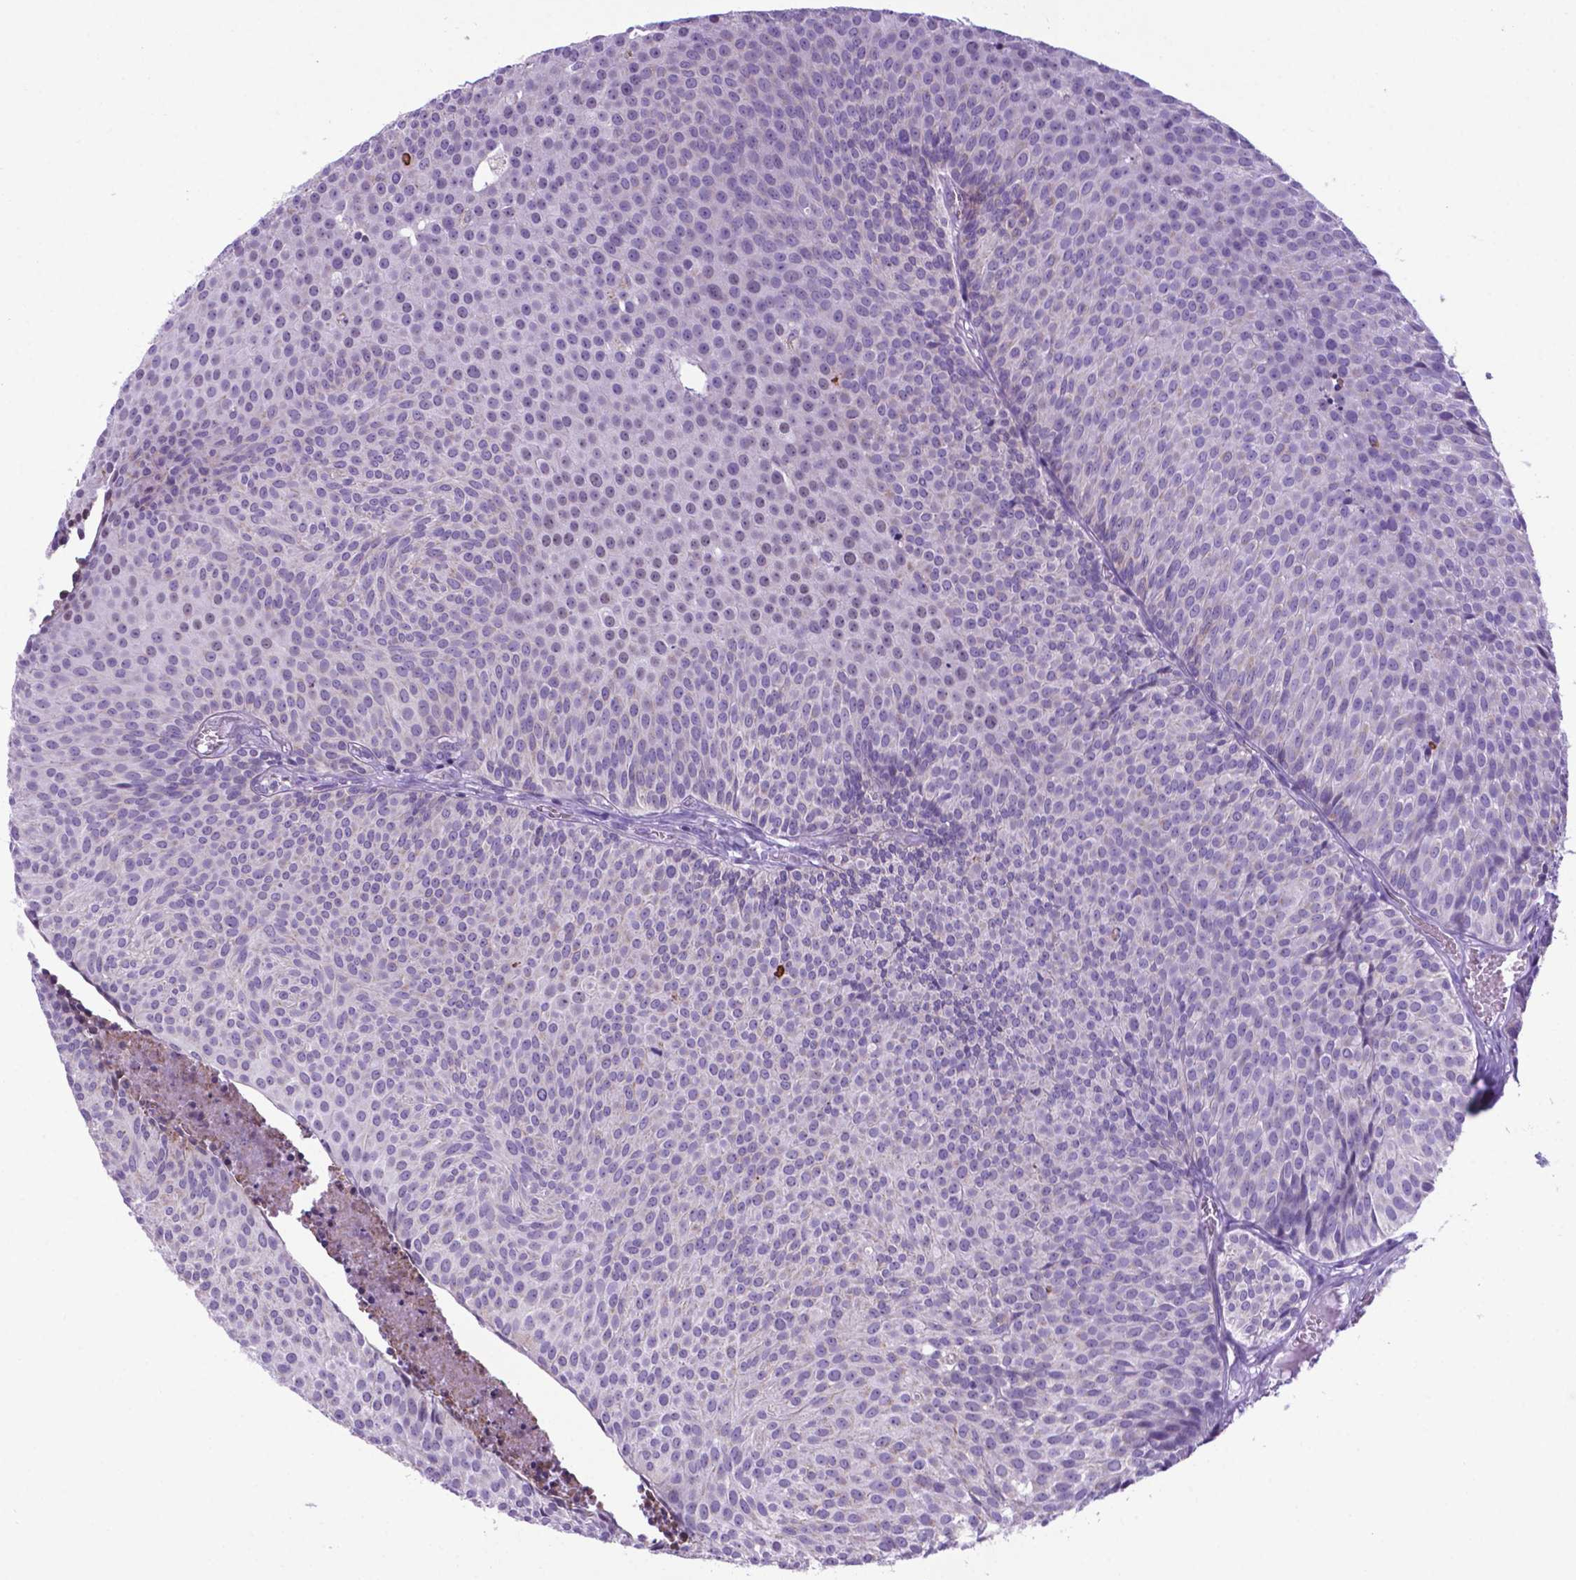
{"staining": {"intensity": "weak", "quantity": "<25%", "location": "cytoplasmic/membranous"}, "tissue": "urothelial cancer", "cell_type": "Tumor cells", "image_type": "cancer", "snomed": [{"axis": "morphology", "description": "Urothelial carcinoma, Low grade"}, {"axis": "topography", "description": "Urinary bladder"}], "caption": "A histopathology image of low-grade urothelial carcinoma stained for a protein shows no brown staining in tumor cells. (DAB immunohistochemistry visualized using brightfield microscopy, high magnification).", "gene": "POU3F3", "patient": {"sex": "male", "age": 63}}